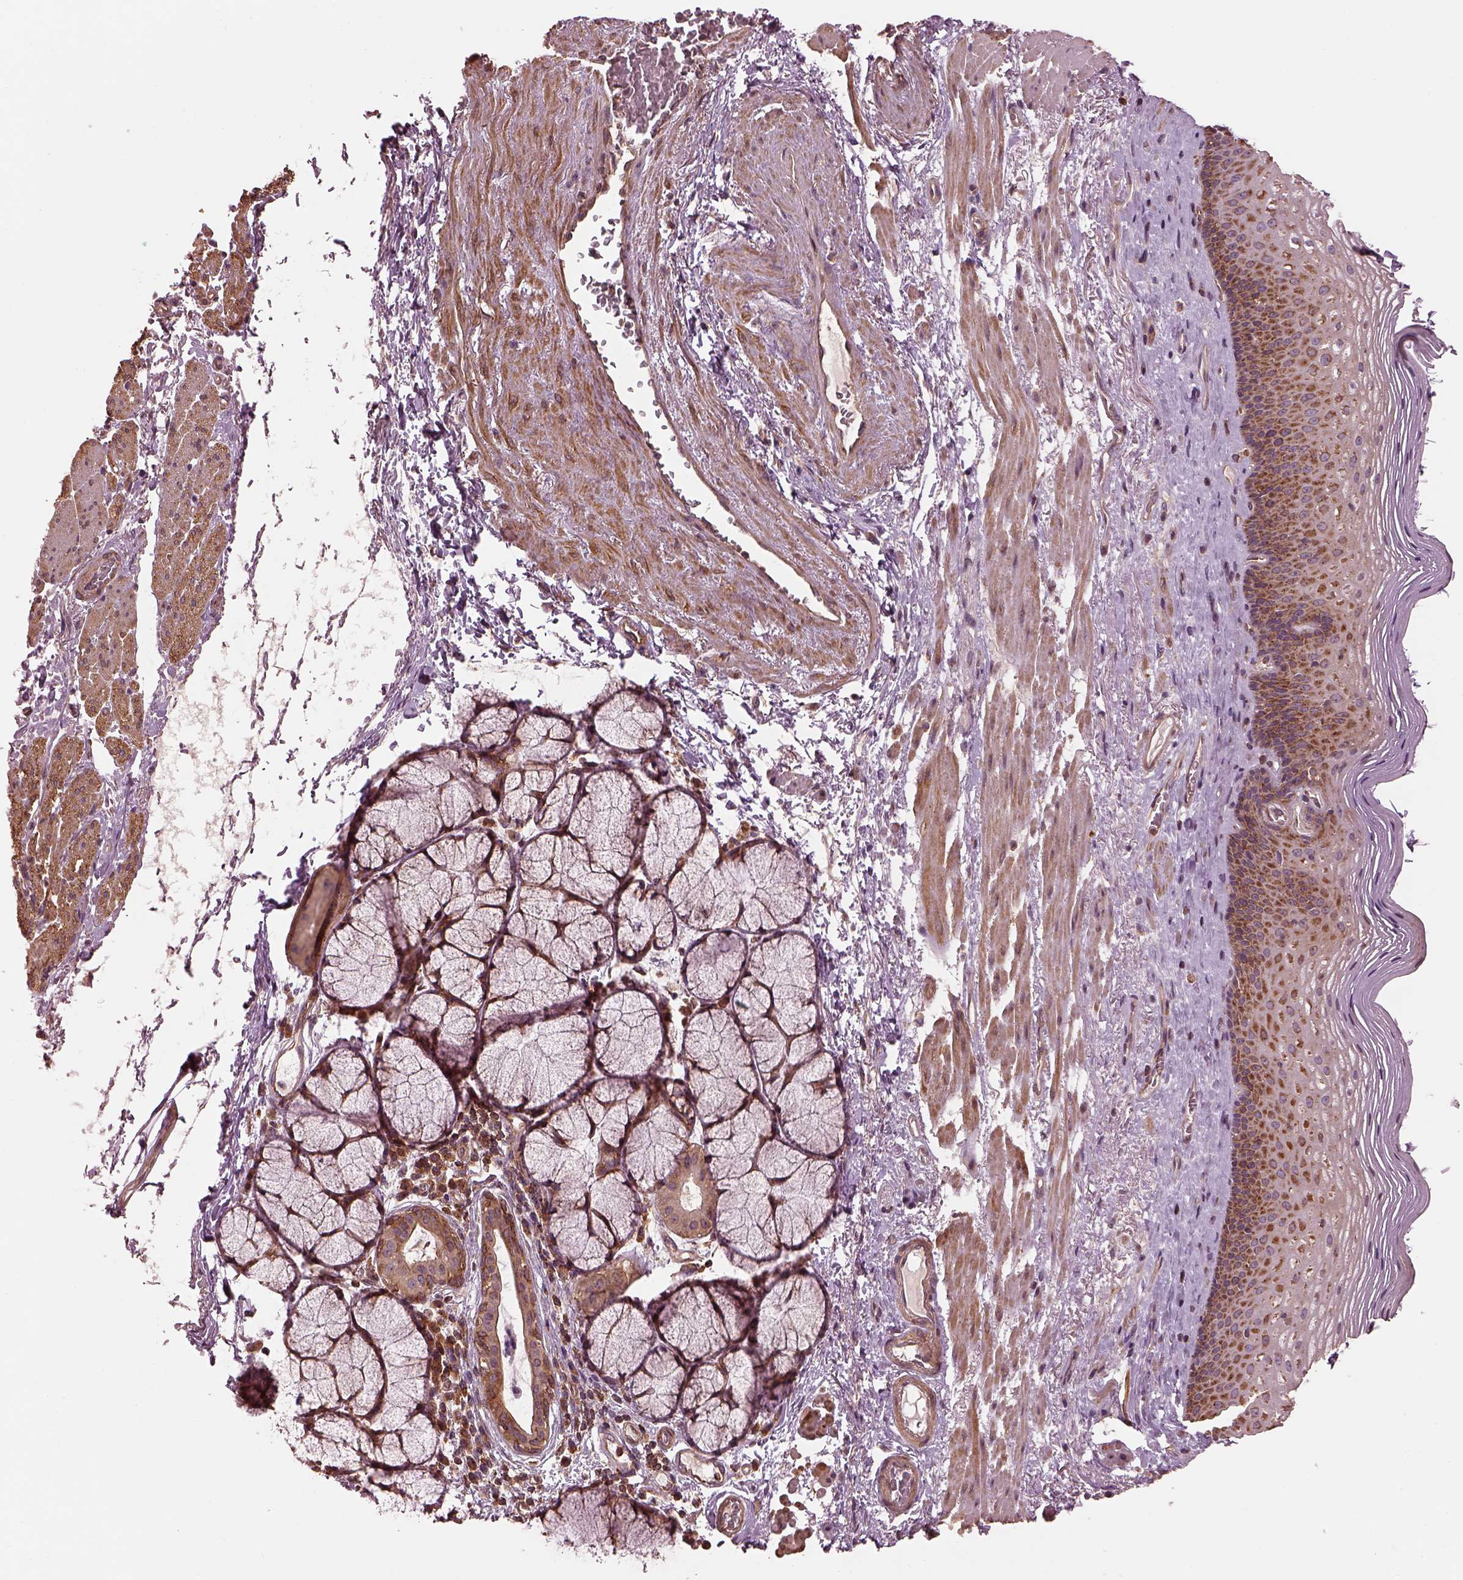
{"staining": {"intensity": "strong", "quantity": "25%-75%", "location": "cytoplasmic/membranous"}, "tissue": "esophagus", "cell_type": "Squamous epithelial cells", "image_type": "normal", "snomed": [{"axis": "morphology", "description": "Normal tissue, NOS"}, {"axis": "topography", "description": "Esophagus"}], "caption": "Immunohistochemical staining of benign esophagus displays high levels of strong cytoplasmic/membranous positivity in about 25%-75% of squamous epithelial cells.", "gene": "LSM14A", "patient": {"sex": "male", "age": 76}}